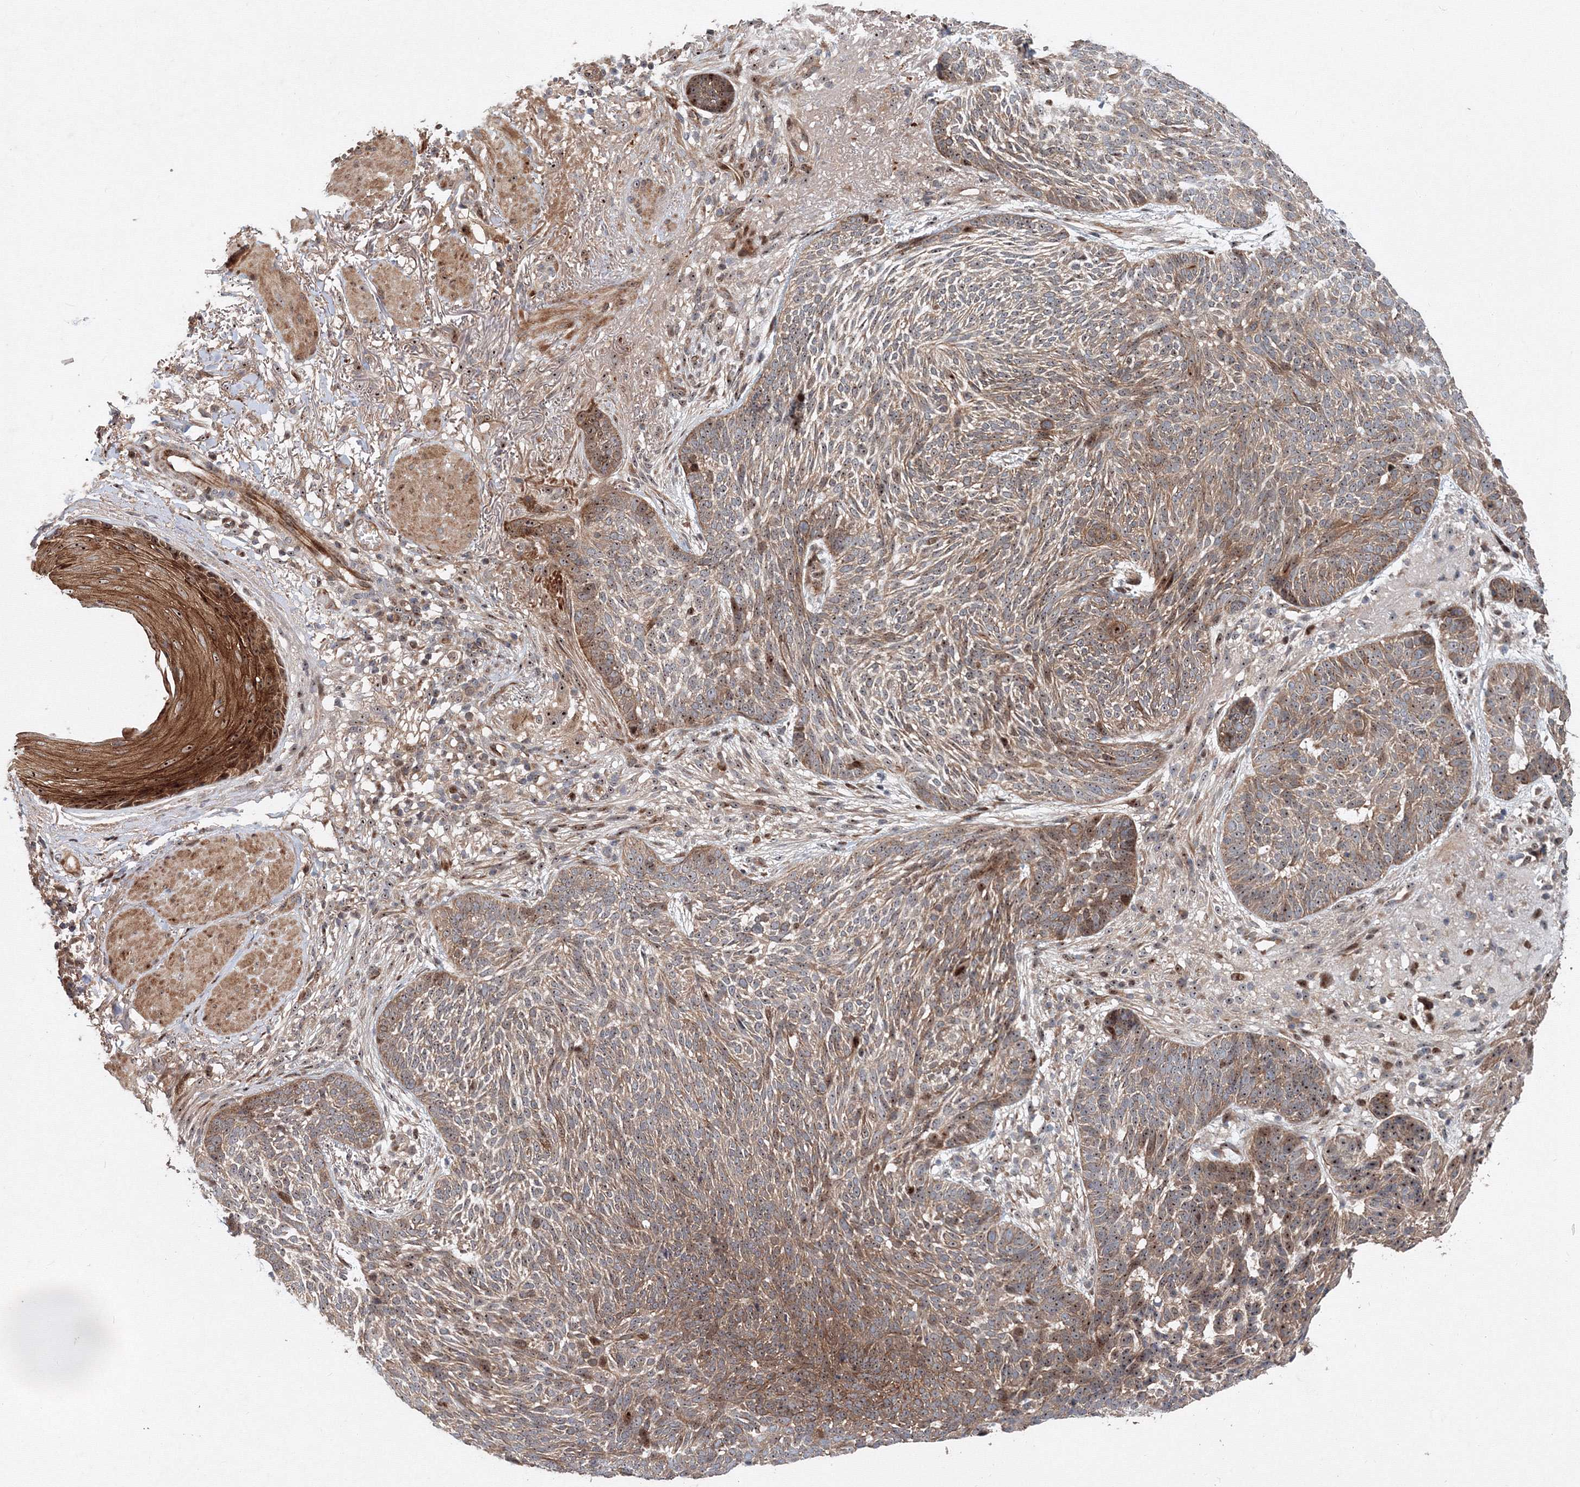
{"staining": {"intensity": "weak", "quantity": ">75%", "location": "cytoplasmic/membranous,nuclear"}, "tissue": "skin cancer", "cell_type": "Tumor cells", "image_type": "cancer", "snomed": [{"axis": "morphology", "description": "Normal tissue, NOS"}, {"axis": "morphology", "description": "Basal cell carcinoma"}, {"axis": "topography", "description": "Skin"}], "caption": "Protein expression analysis of human skin cancer (basal cell carcinoma) reveals weak cytoplasmic/membranous and nuclear staining in approximately >75% of tumor cells.", "gene": "ANKAR", "patient": {"sex": "male", "age": 64}}